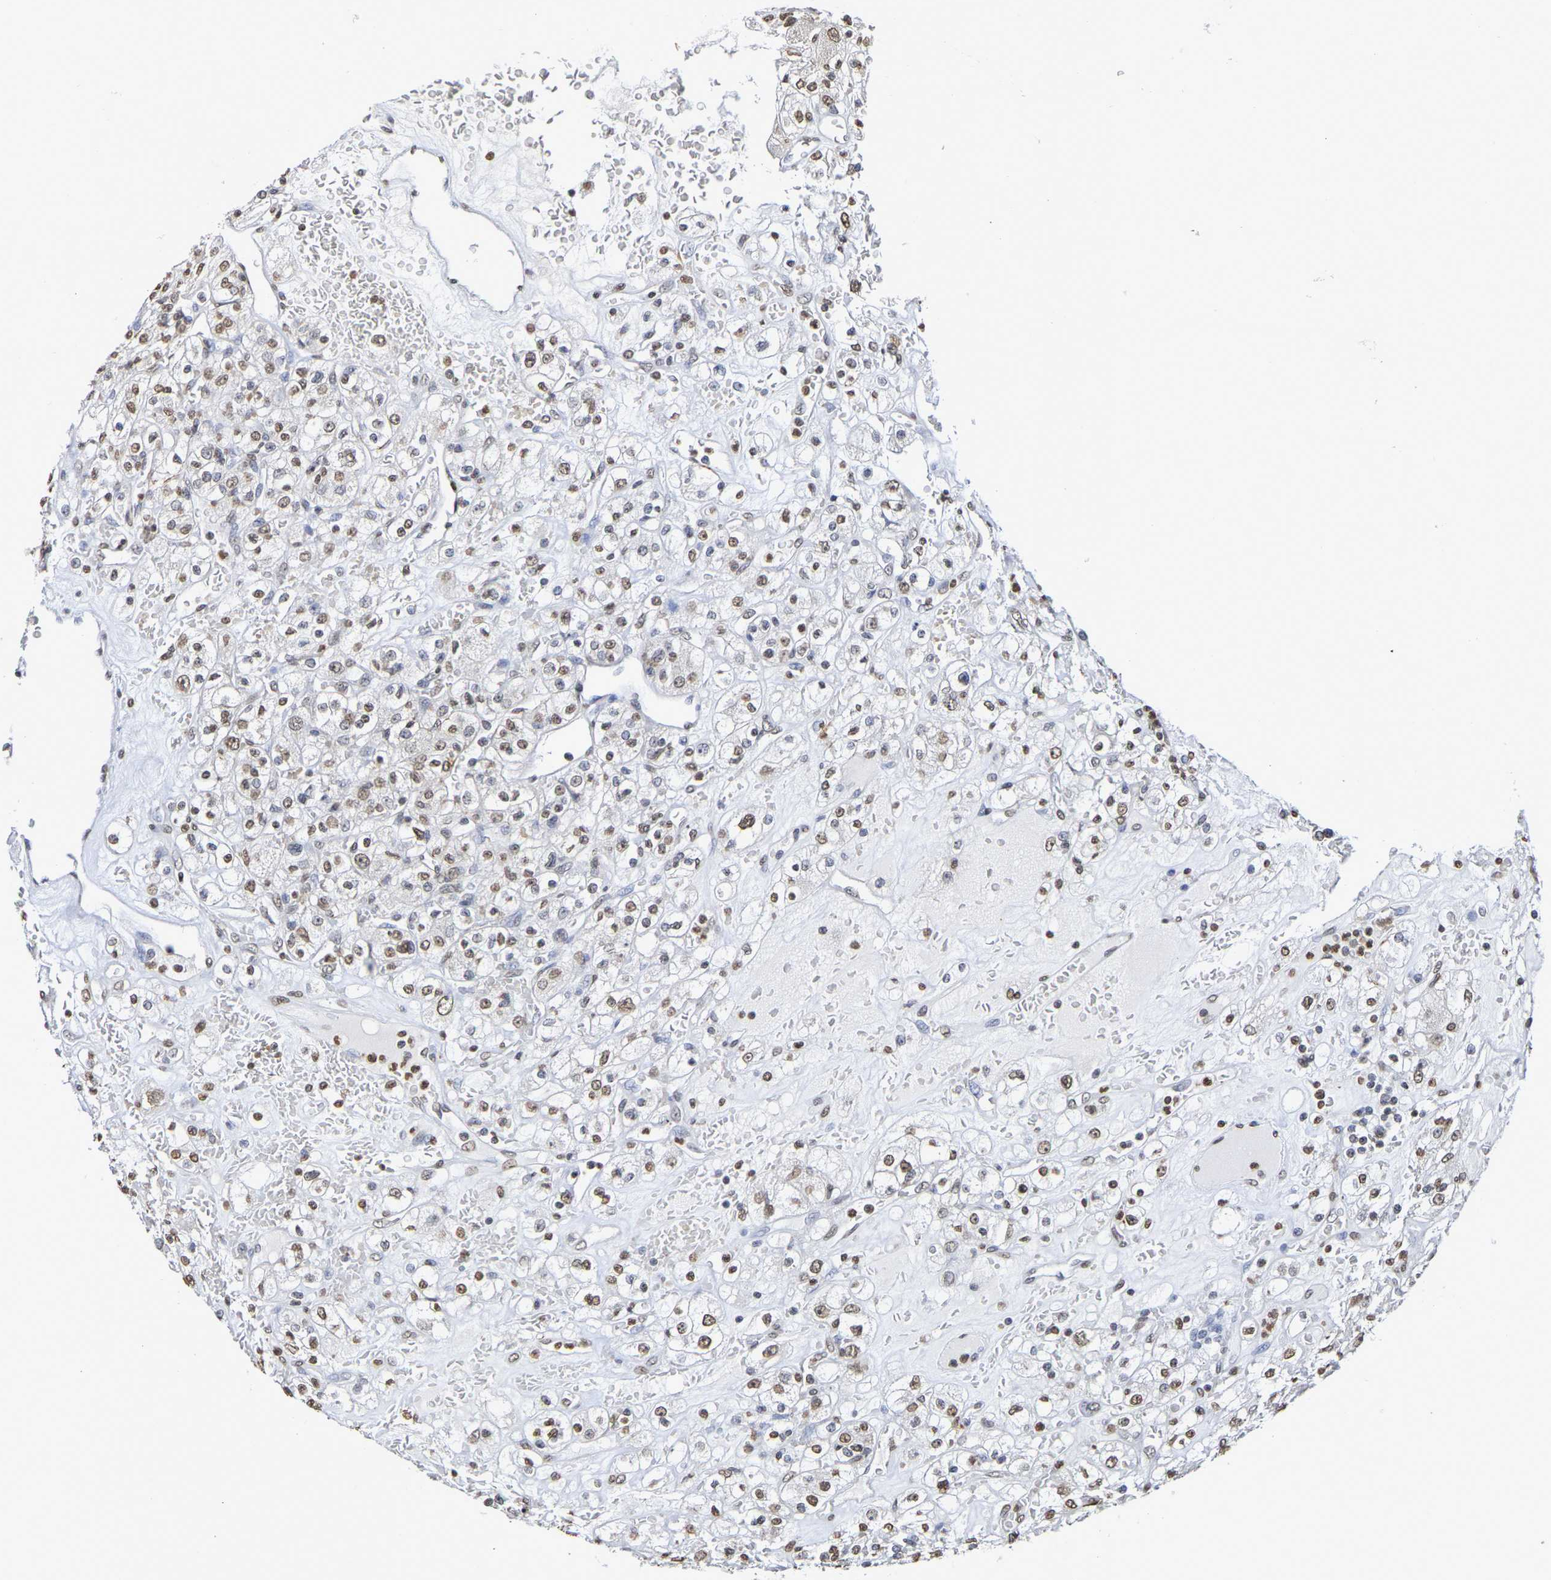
{"staining": {"intensity": "weak", "quantity": ">75%", "location": "nuclear"}, "tissue": "renal cancer", "cell_type": "Tumor cells", "image_type": "cancer", "snomed": [{"axis": "morphology", "description": "Normal tissue, NOS"}, {"axis": "morphology", "description": "Adenocarcinoma, NOS"}, {"axis": "topography", "description": "Kidney"}], "caption": "Human renal adenocarcinoma stained with a brown dye demonstrates weak nuclear positive staining in about >75% of tumor cells.", "gene": "ATF4", "patient": {"sex": "female", "age": 72}}